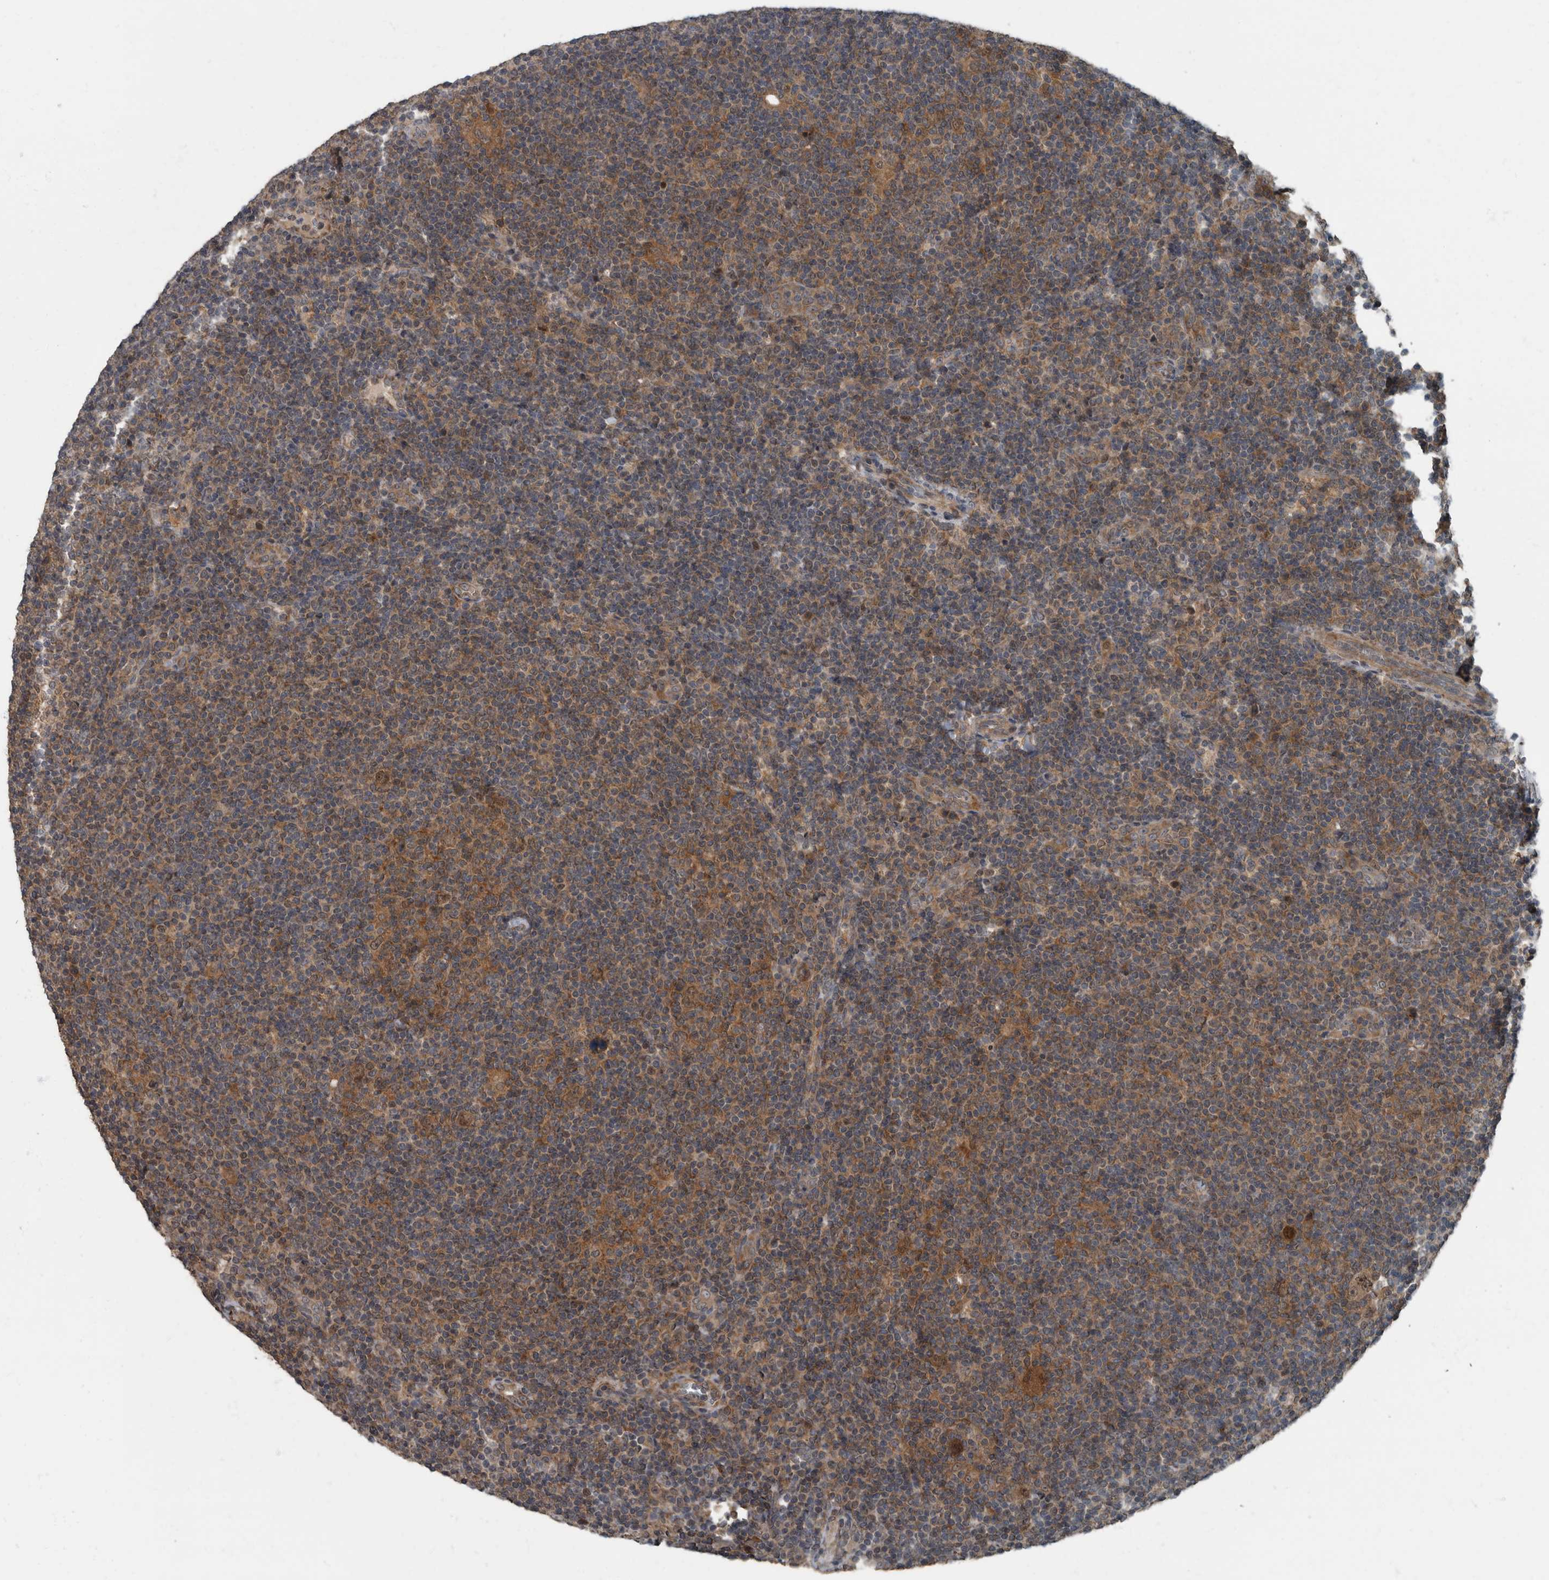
{"staining": {"intensity": "moderate", "quantity": ">75%", "location": "cytoplasmic/membranous"}, "tissue": "lymphoma", "cell_type": "Tumor cells", "image_type": "cancer", "snomed": [{"axis": "morphology", "description": "Hodgkin's disease, NOS"}, {"axis": "topography", "description": "Lymph node"}], "caption": "Brown immunohistochemical staining in lymphoma demonstrates moderate cytoplasmic/membranous positivity in approximately >75% of tumor cells. The staining is performed using DAB brown chromogen to label protein expression. The nuclei are counter-stained blue using hematoxylin.", "gene": "RABGGTB", "patient": {"sex": "female", "age": 57}}